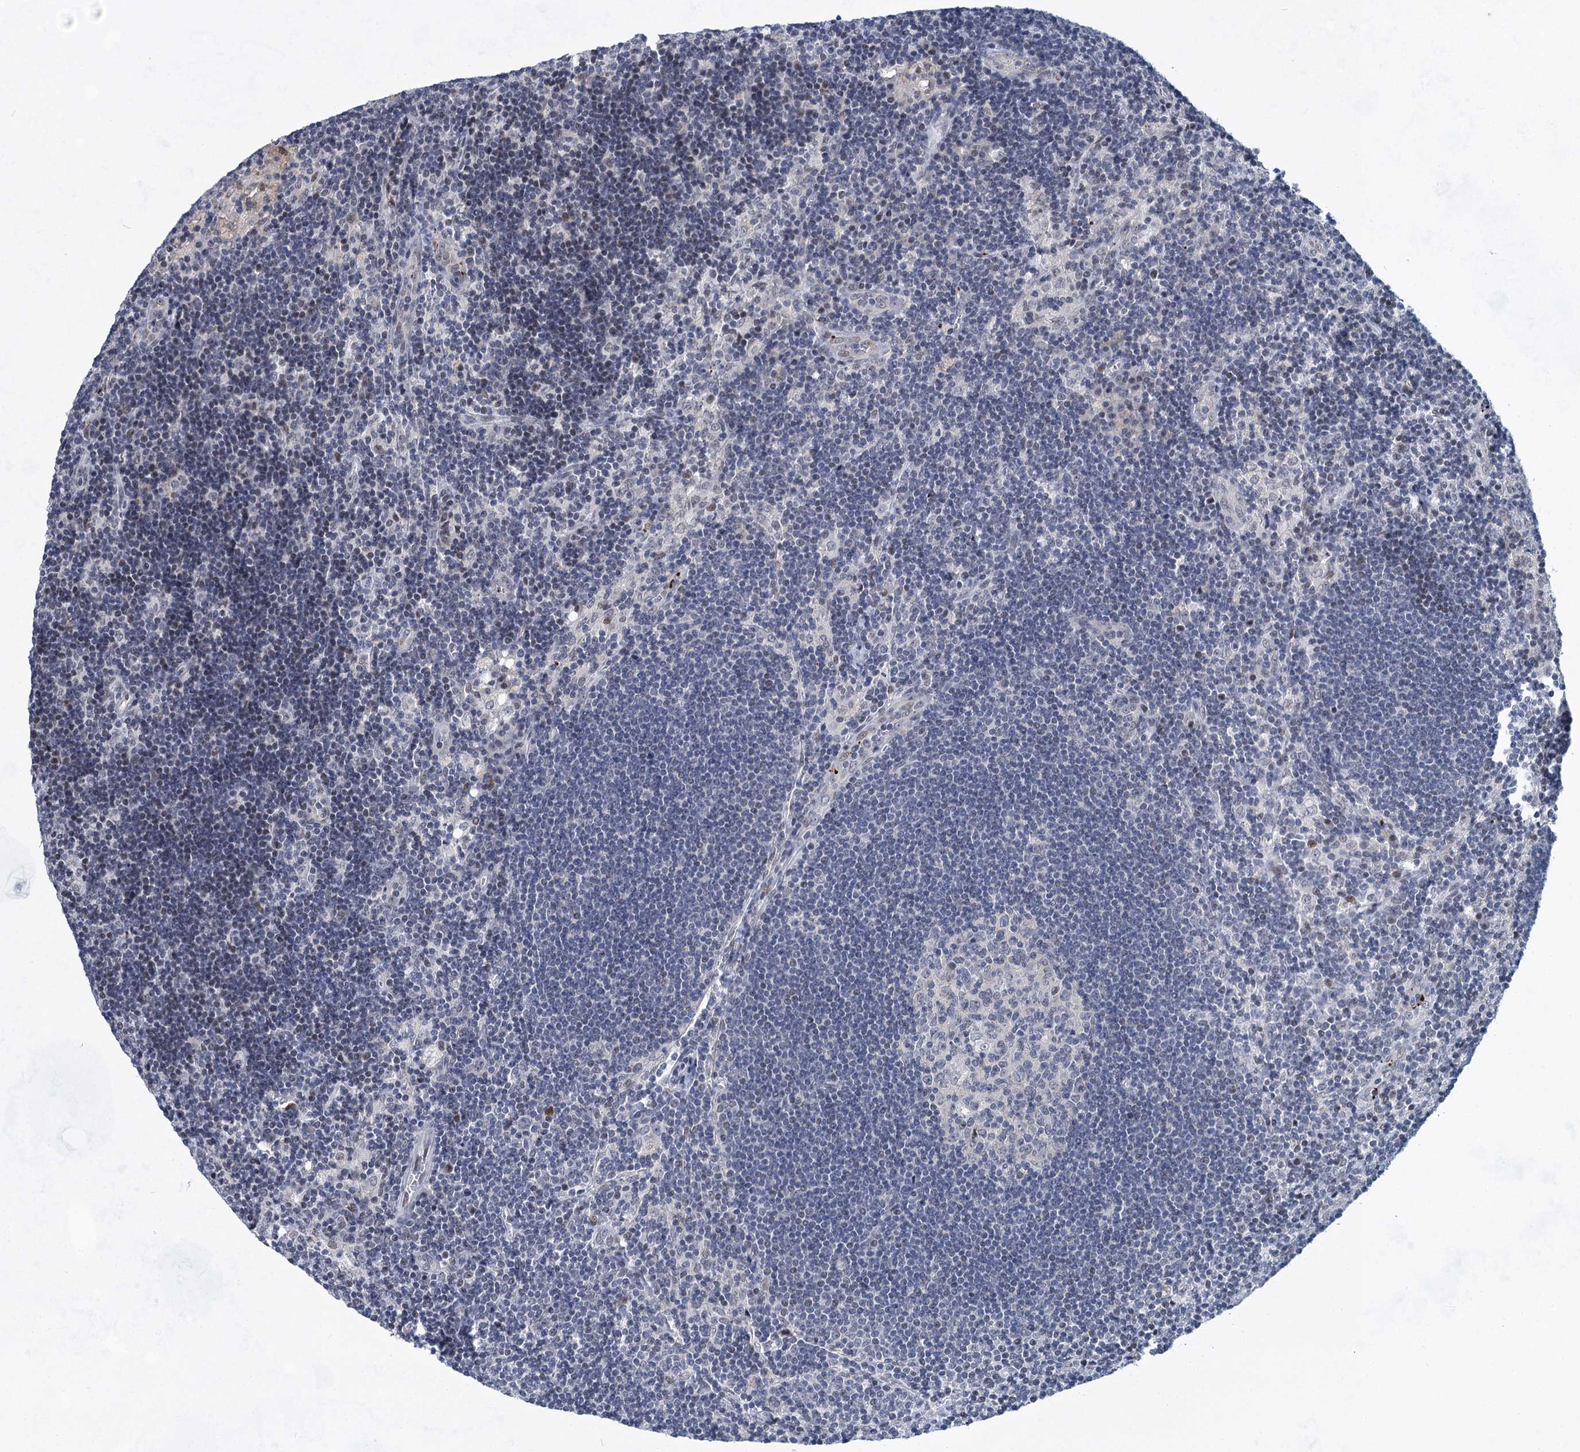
{"staining": {"intensity": "negative", "quantity": "none", "location": "none"}, "tissue": "lymph node", "cell_type": "Germinal center cells", "image_type": "normal", "snomed": [{"axis": "morphology", "description": "Normal tissue, NOS"}, {"axis": "topography", "description": "Lymph node"}], "caption": "Lymph node was stained to show a protein in brown. There is no significant expression in germinal center cells. (DAB (3,3'-diaminobenzidine) immunohistochemistry (IHC) visualized using brightfield microscopy, high magnification).", "gene": "MON2", "patient": {"sex": "male", "age": 24}}